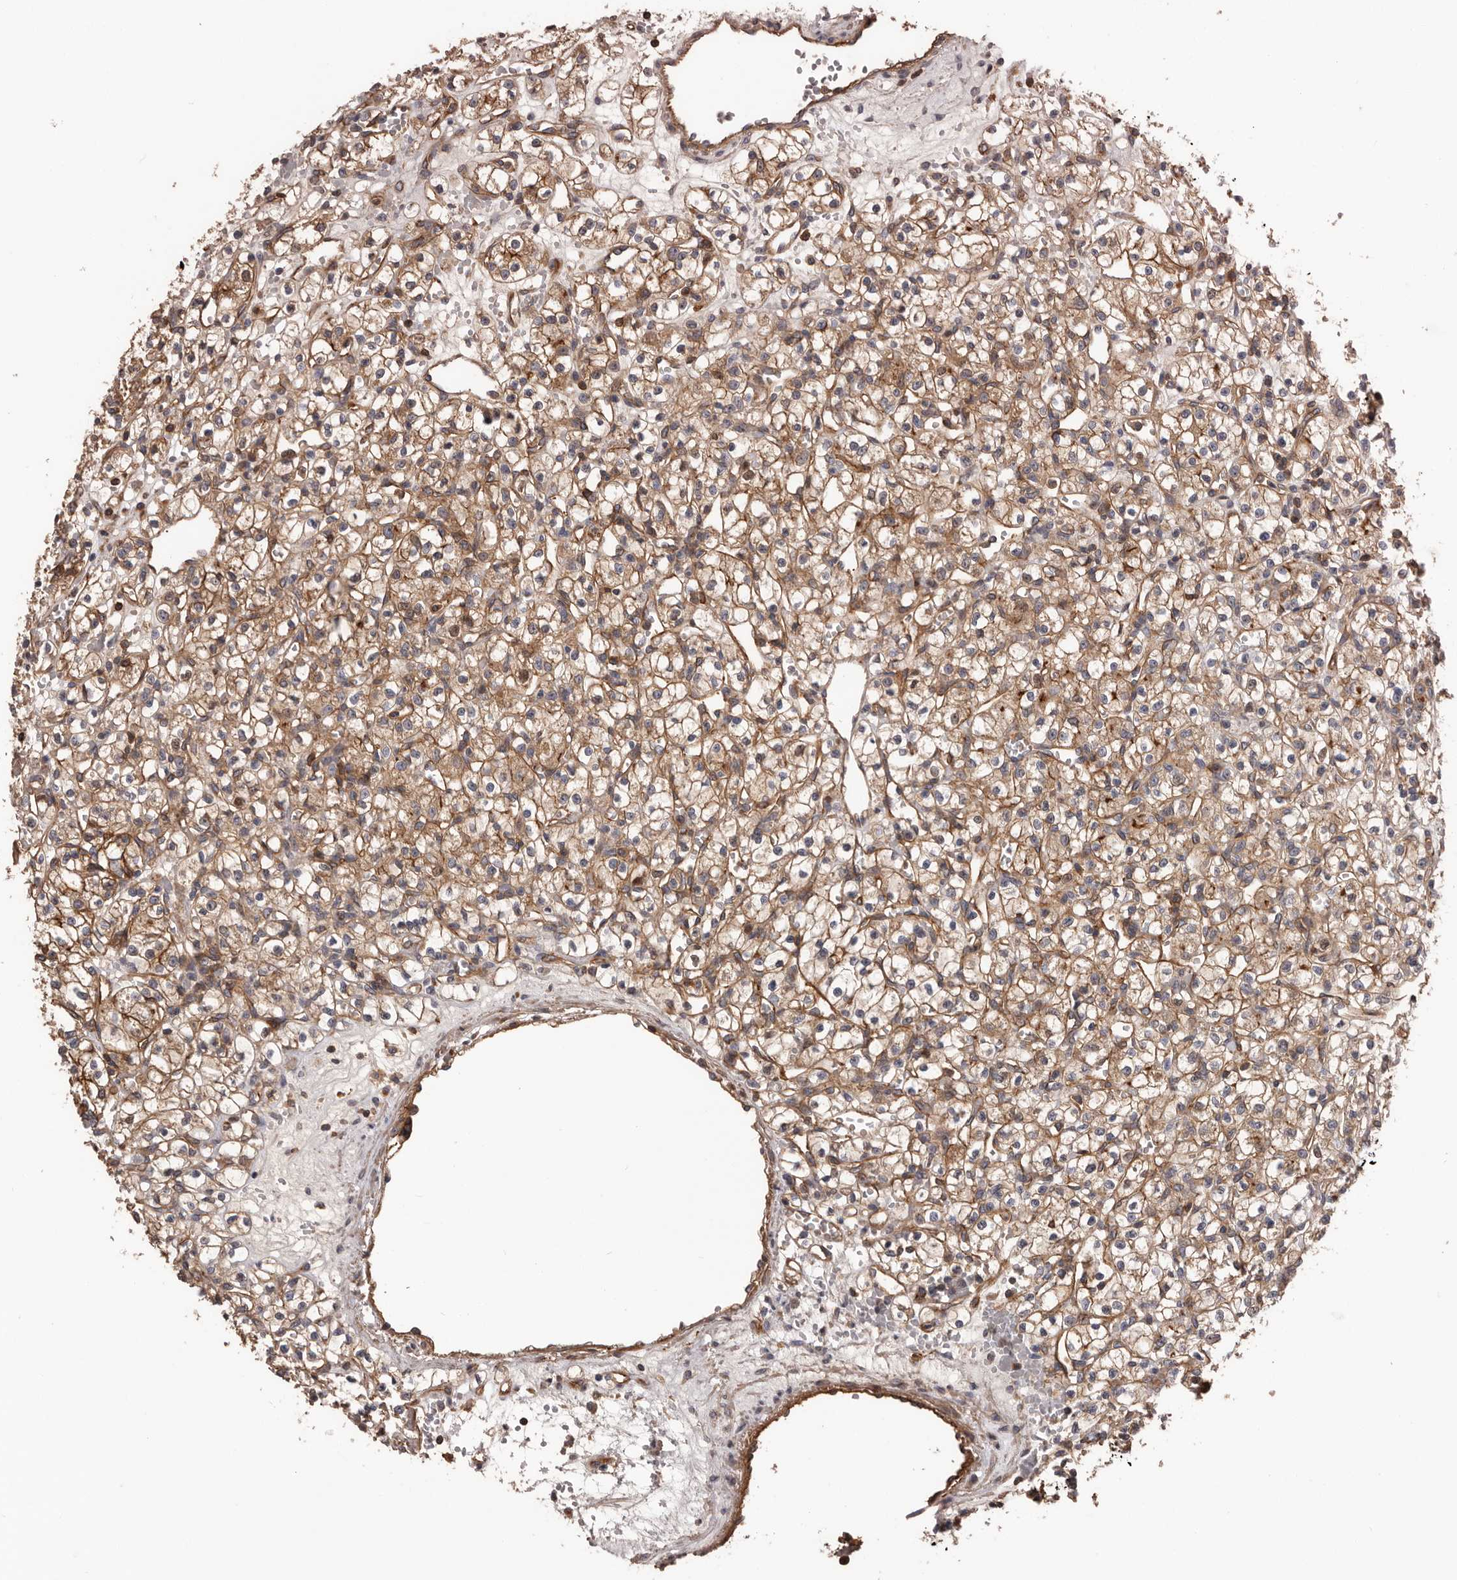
{"staining": {"intensity": "moderate", "quantity": ">75%", "location": "cytoplasmic/membranous"}, "tissue": "renal cancer", "cell_type": "Tumor cells", "image_type": "cancer", "snomed": [{"axis": "morphology", "description": "Adenocarcinoma, NOS"}, {"axis": "topography", "description": "Kidney"}], "caption": "High-power microscopy captured an immunohistochemistry (IHC) micrograph of renal adenocarcinoma, revealing moderate cytoplasmic/membranous positivity in about >75% of tumor cells.", "gene": "PNRC2", "patient": {"sex": "female", "age": 59}}